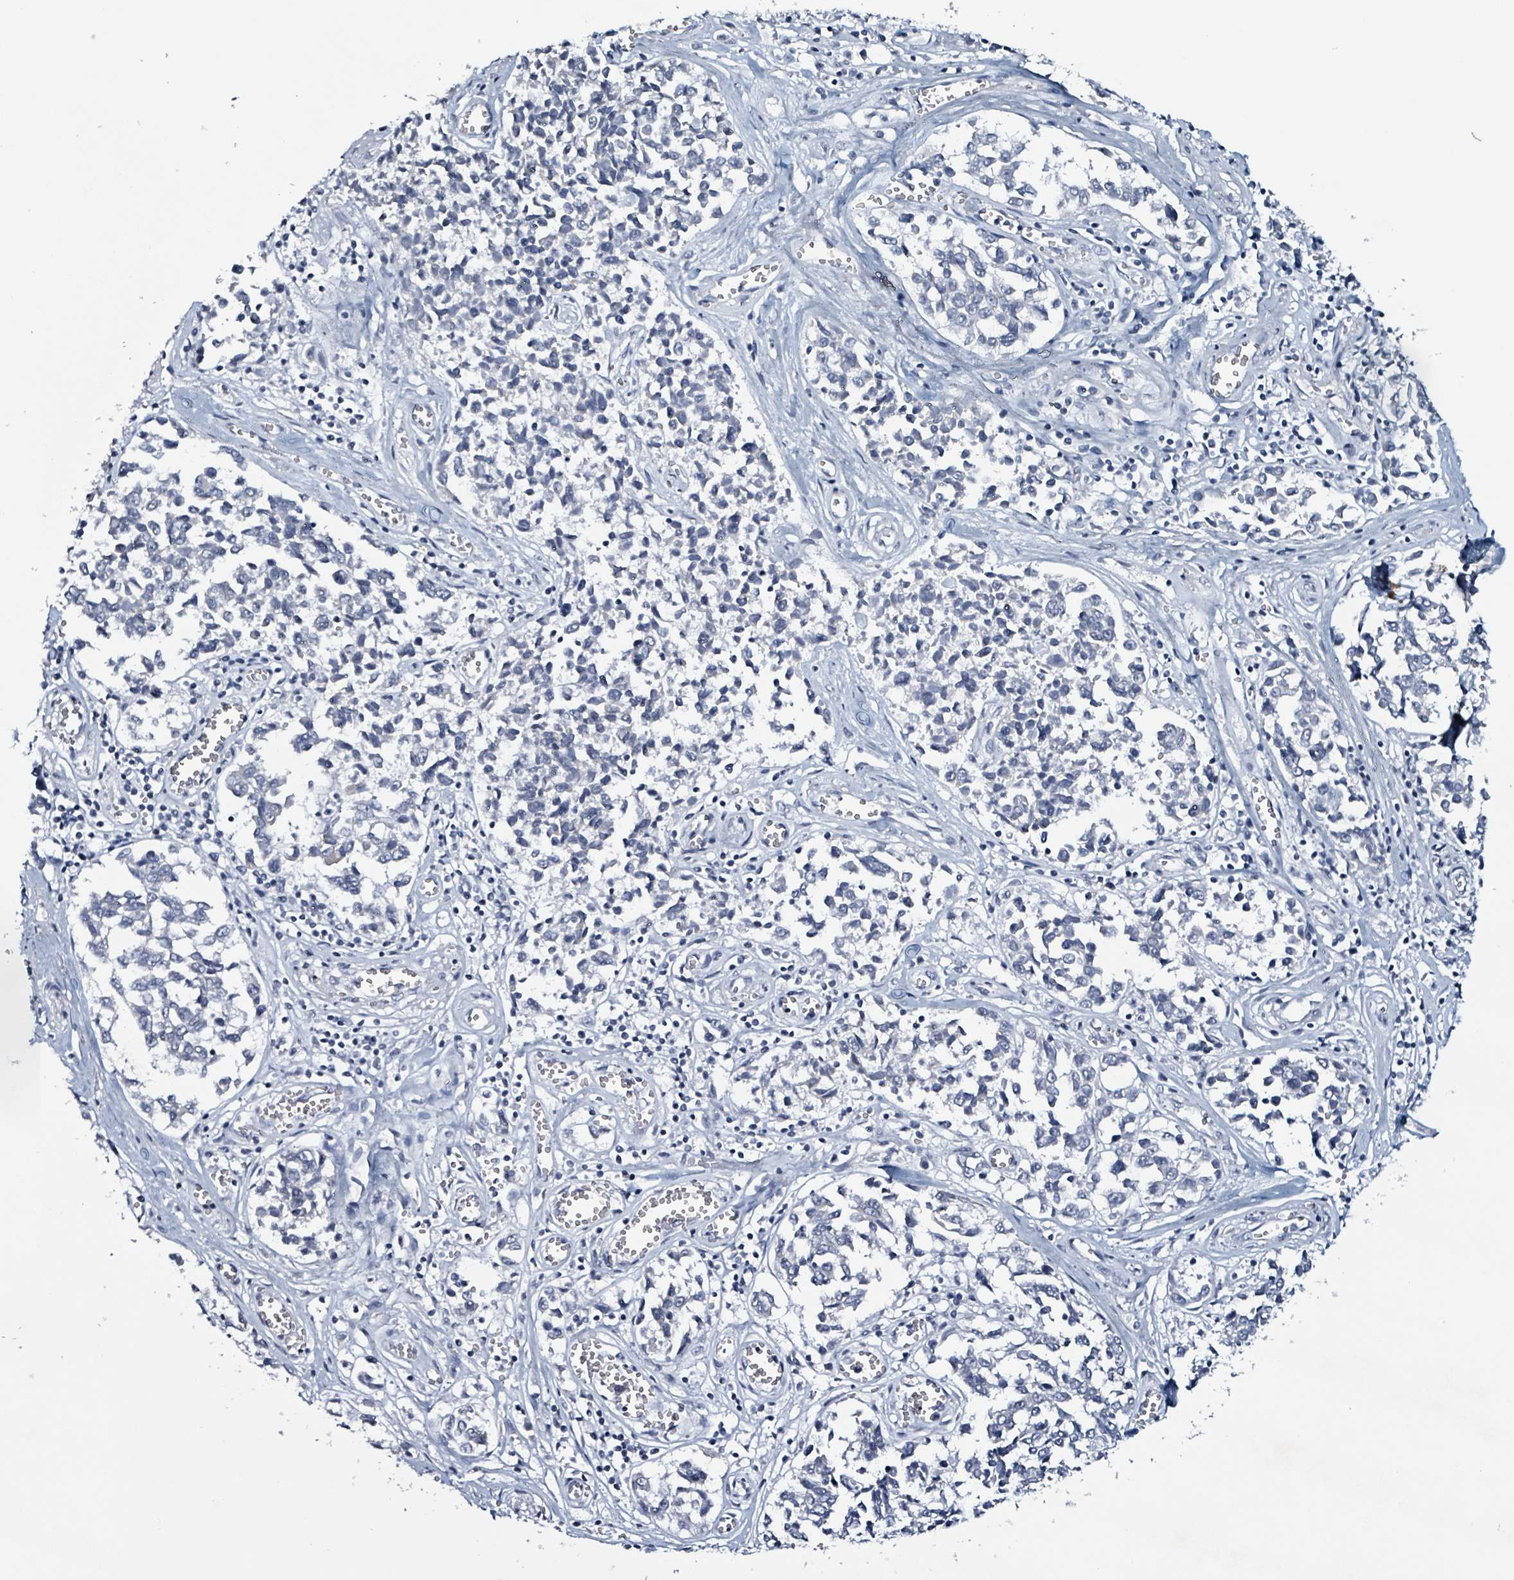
{"staining": {"intensity": "negative", "quantity": "none", "location": "none"}, "tissue": "melanoma", "cell_type": "Tumor cells", "image_type": "cancer", "snomed": [{"axis": "morphology", "description": "Malignant melanoma, NOS"}, {"axis": "topography", "description": "Skin"}], "caption": "This is a image of immunohistochemistry staining of malignant melanoma, which shows no positivity in tumor cells.", "gene": "CA9", "patient": {"sex": "female", "age": 64}}